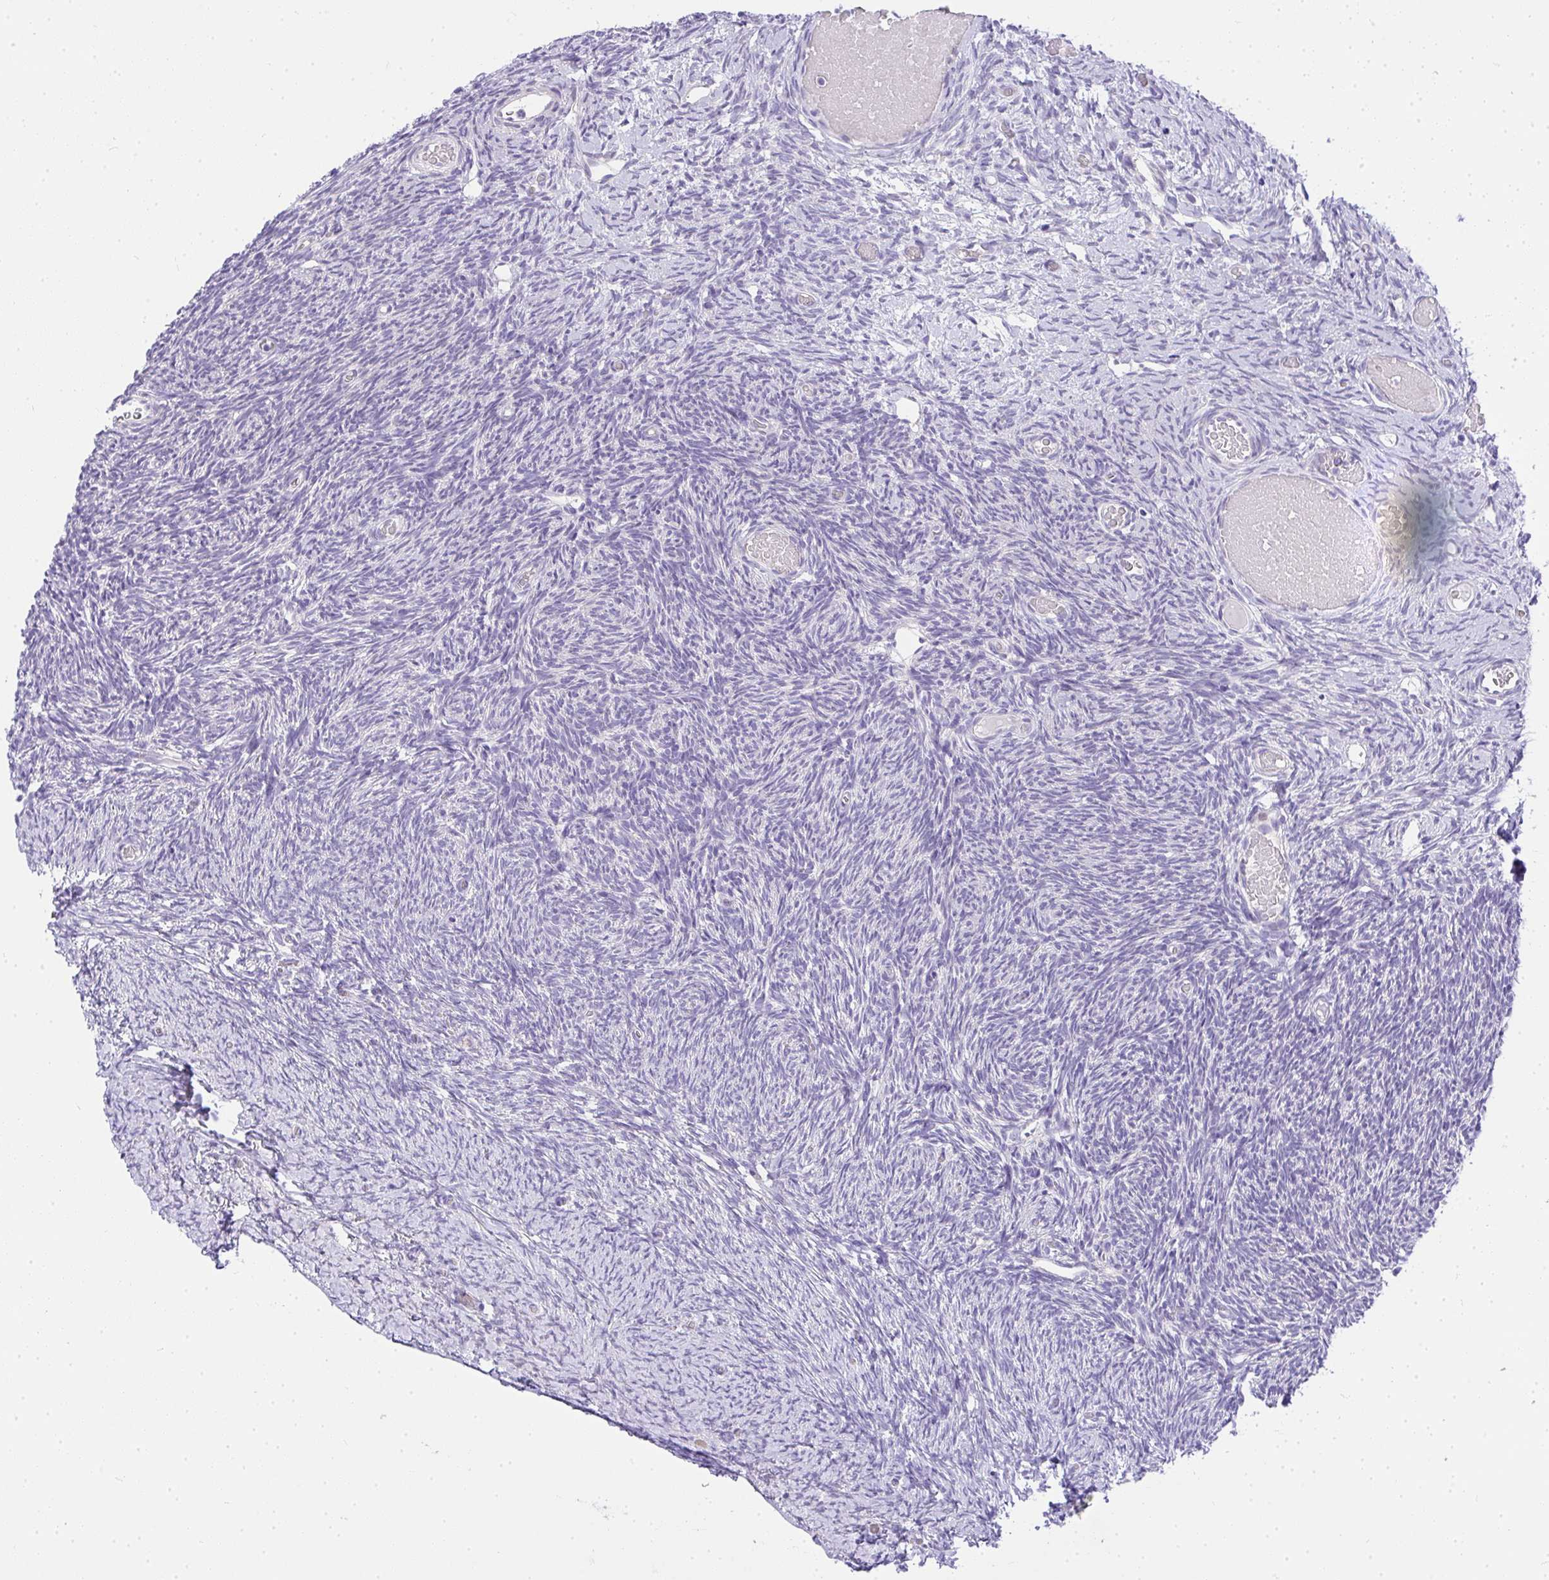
{"staining": {"intensity": "weak", "quantity": ">75%", "location": "cytoplasmic/membranous"}, "tissue": "ovary", "cell_type": "Follicle cells", "image_type": "normal", "snomed": [{"axis": "morphology", "description": "Normal tissue, NOS"}, {"axis": "topography", "description": "Ovary"}], "caption": "Protein staining by immunohistochemistry (IHC) demonstrates weak cytoplasmic/membranous expression in about >75% of follicle cells in normal ovary.", "gene": "ADRA2C", "patient": {"sex": "female", "age": 39}}